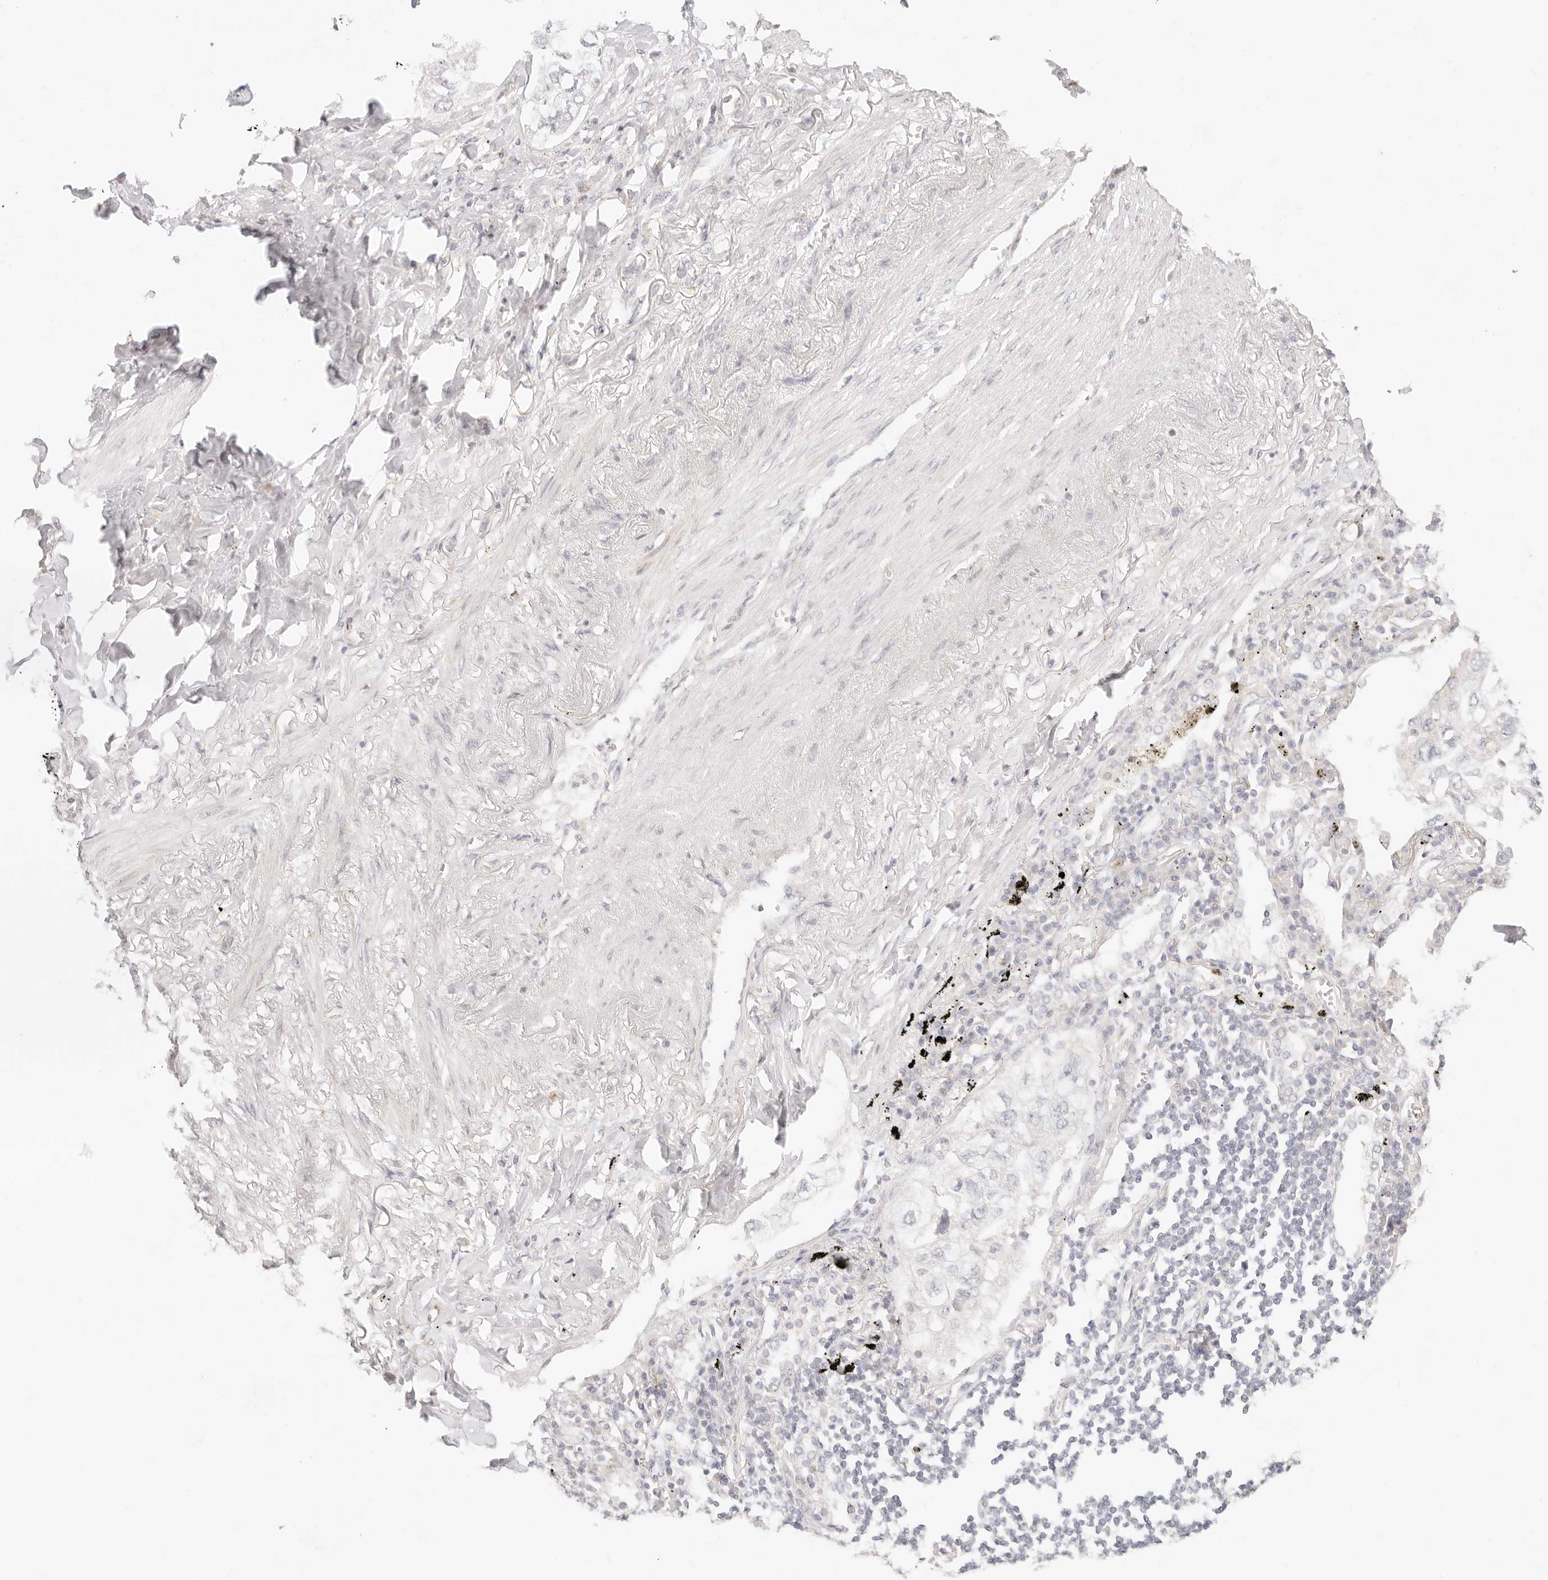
{"staining": {"intensity": "negative", "quantity": "none", "location": "none"}, "tissue": "lung cancer", "cell_type": "Tumor cells", "image_type": "cancer", "snomed": [{"axis": "morphology", "description": "Adenocarcinoma, NOS"}, {"axis": "topography", "description": "Lung"}], "caption": "This is an immunohistochemistry photomicrograph of adenocarcinoma (lung). There is no positivity in tumor cells.", "gene": "GPR156", "patient": {"sex": "male", "age": 65}}